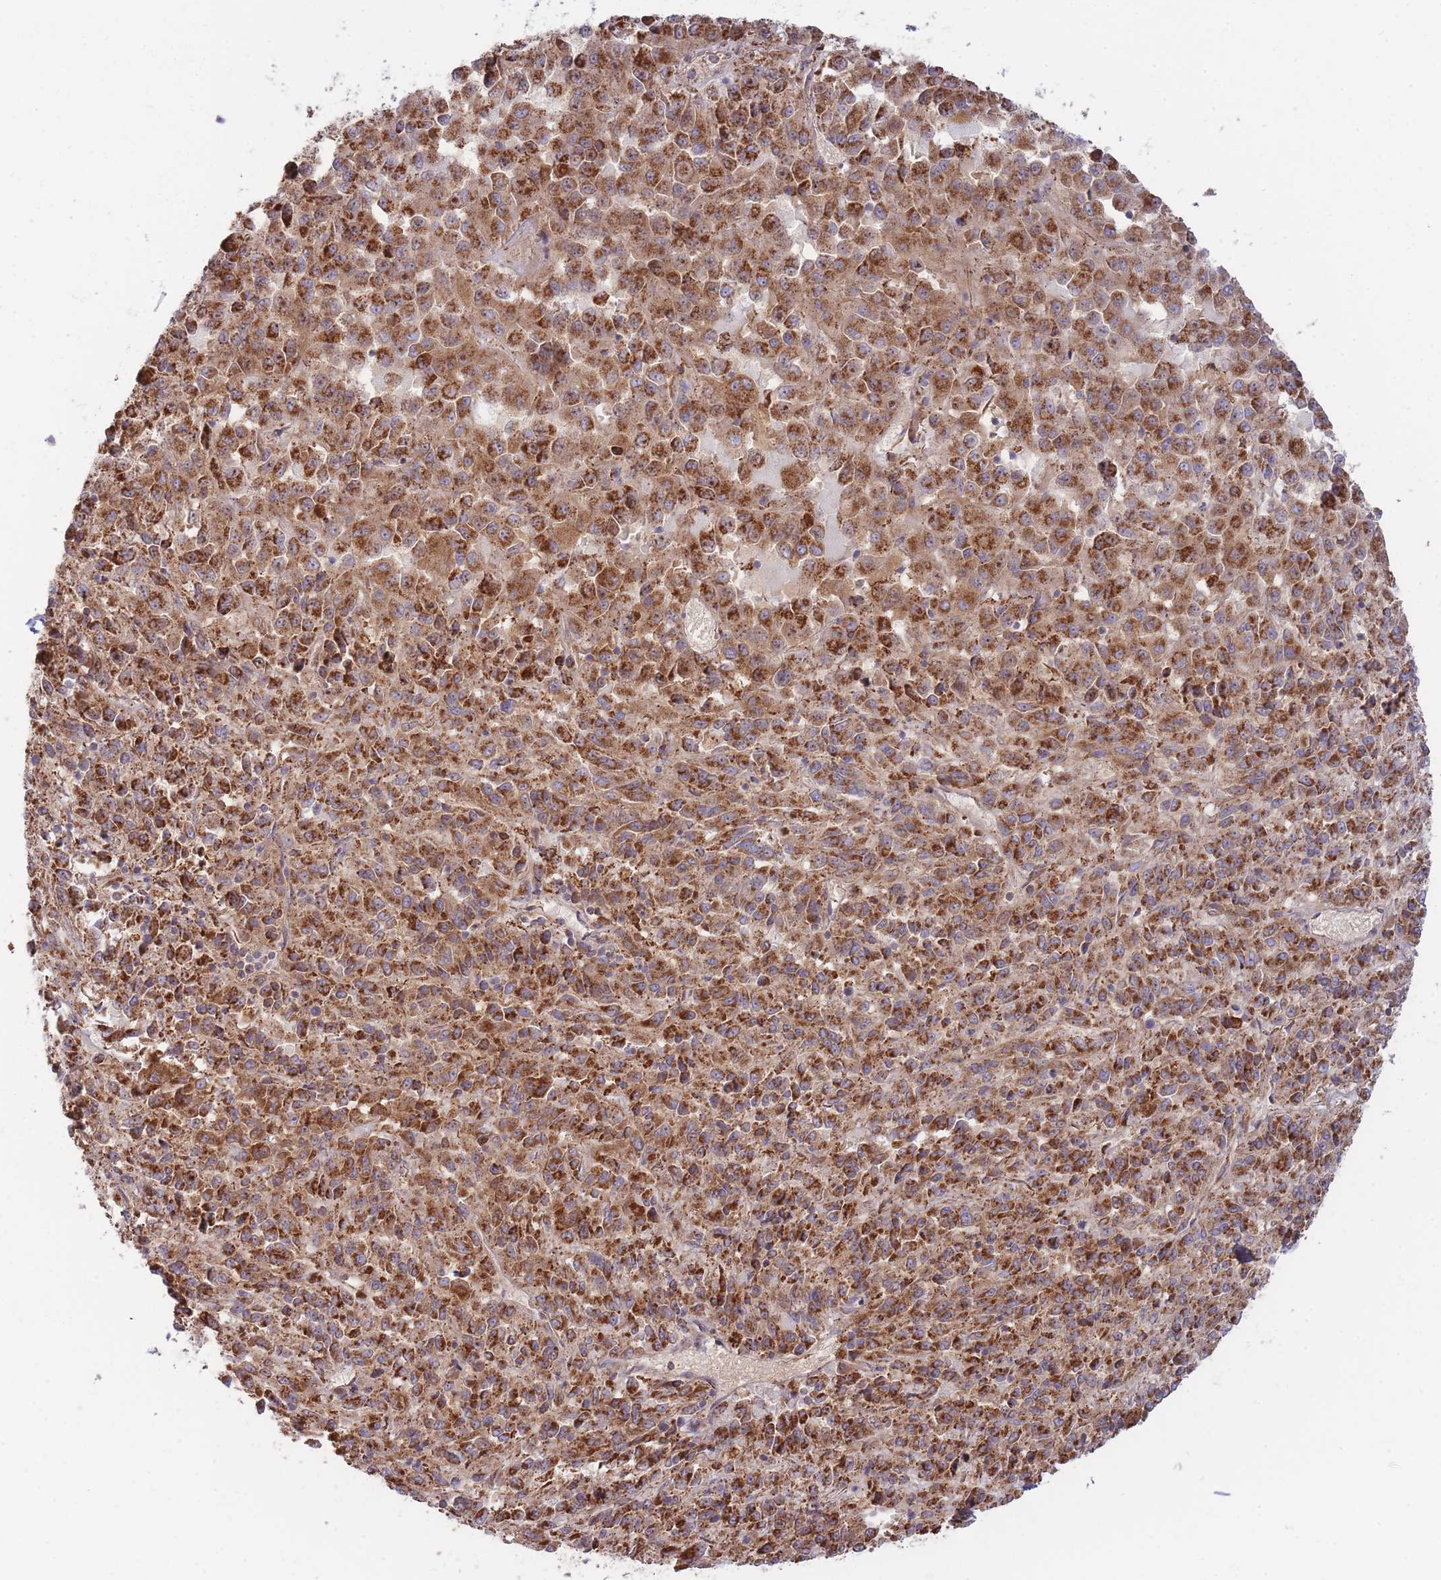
{"staining": {"intensity": "strong", "quantity": ">75%", "location": "cytoplasmic/membranous"}, "tissue": "melanoma", "cell_type": "Tumor cells", "image_type": "cancer", "snomed": [{"axis": "morphology", "description": "Malignant melanoma, Metastatic site"}, {"axis": "topography", "description": "Lung"}], "caption": "Brown immunohistochemical staining in malignant melanoma (metastatic site) reveals strong cytoplasmic/membranous expression in approximately >75% of tumor cells.", "gene": "MRPL17", "patient": {"sex": "male", "age": 64}}